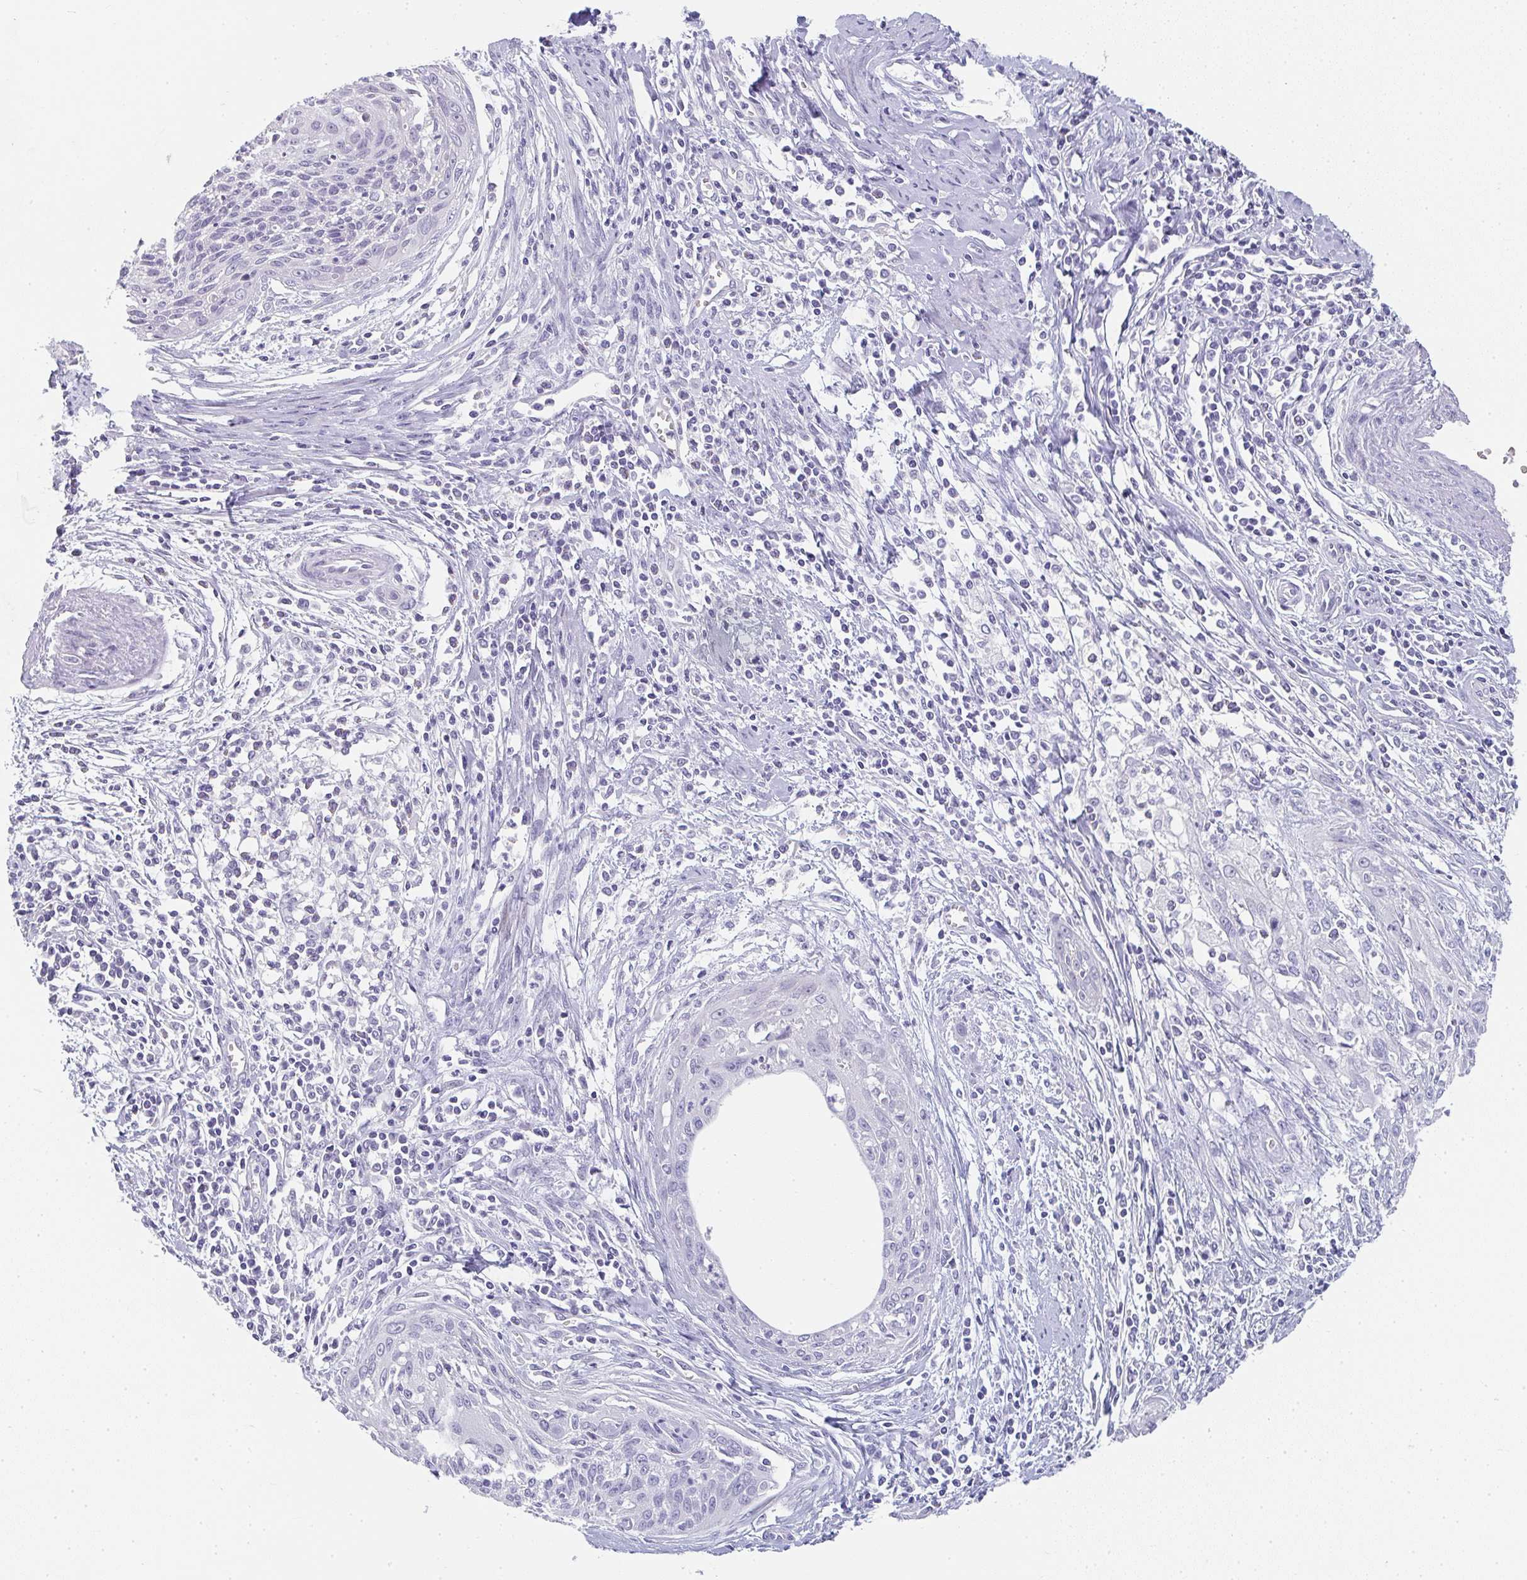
{"staining": {"intensity": "negative", "quantity": "none", "location": "none"}, "tissue": "cervical cancer", "cell_type": "Tumor cells", "image_type": "cancer", "snomed": [{"axis": "morphology", "description": "Squamous cell carcinoma, NOS"}, {"axis": "topography", "description": "Cervix"}], "caption": "Immunohistochemistry (IHC) photomicrograph of human cervical squamous cell carcinoma stained for a protein (brown), which demonstrates no expression in tumor cells.", "gene": "NEU2", "patient": {"sex": "female", "age": 55}}